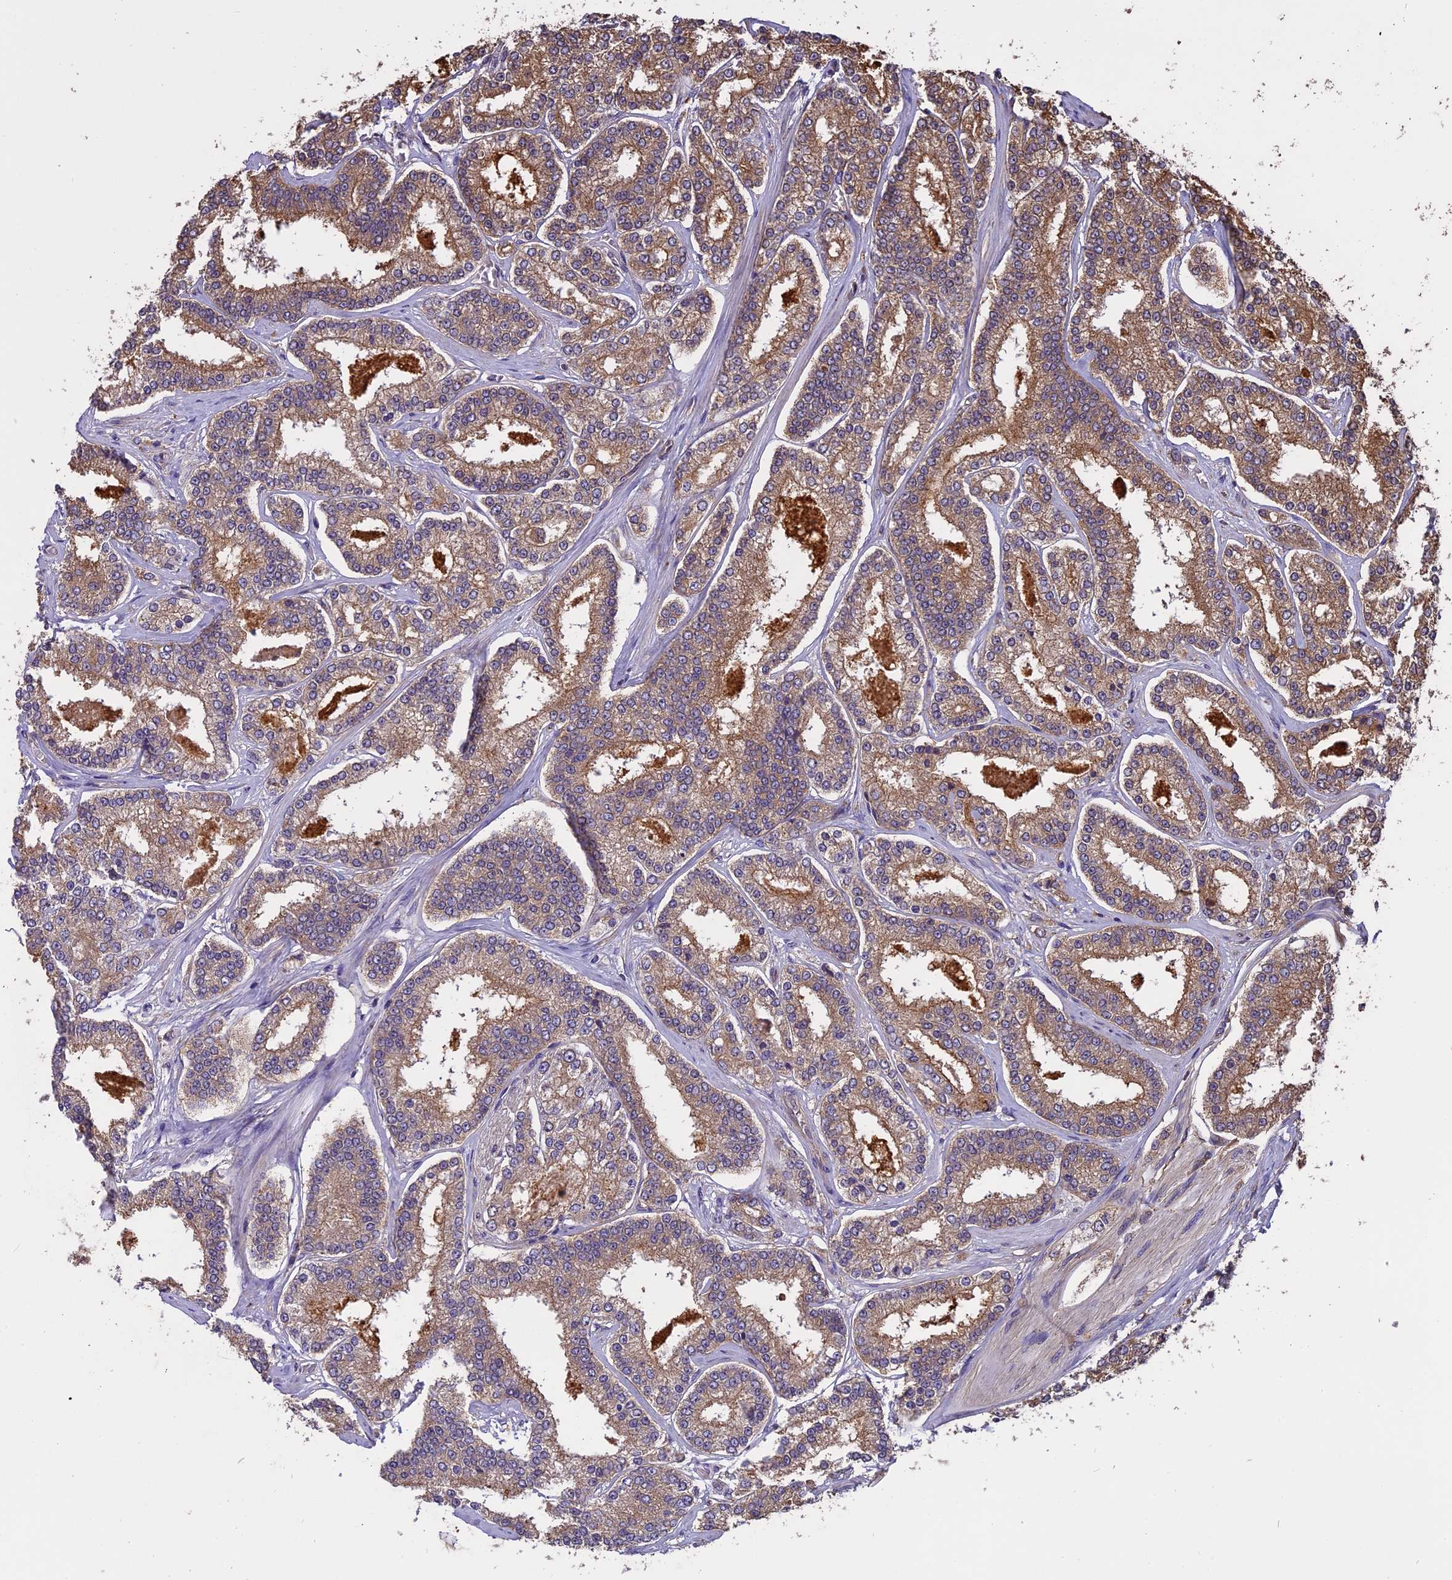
{"staining": {"intensity": "moderate", "quantity": "25%-75%", "location": "cytoplasmic/membranous"}, "tissue": "prostate cancer", "cell_type": "Tumor cells", "image_type": "cancer", "snomed": [{"axis": "morphology", "description": "Normal tissue, NOS"}, {"axis": "morphology", "description": "Adenocarcinoma, High grade"}, {"axis": "topography", "description": "Prostate"}], "caption": "The histopathology image displays immunohistochemical staining of prostate cancer. There is moderate cytoplasmic/membranous staining is appreciated in approximately 25%-75% of tumor cells.", "gene": "CHMP2A", "patient": {"sex": "male", "age": 83}}